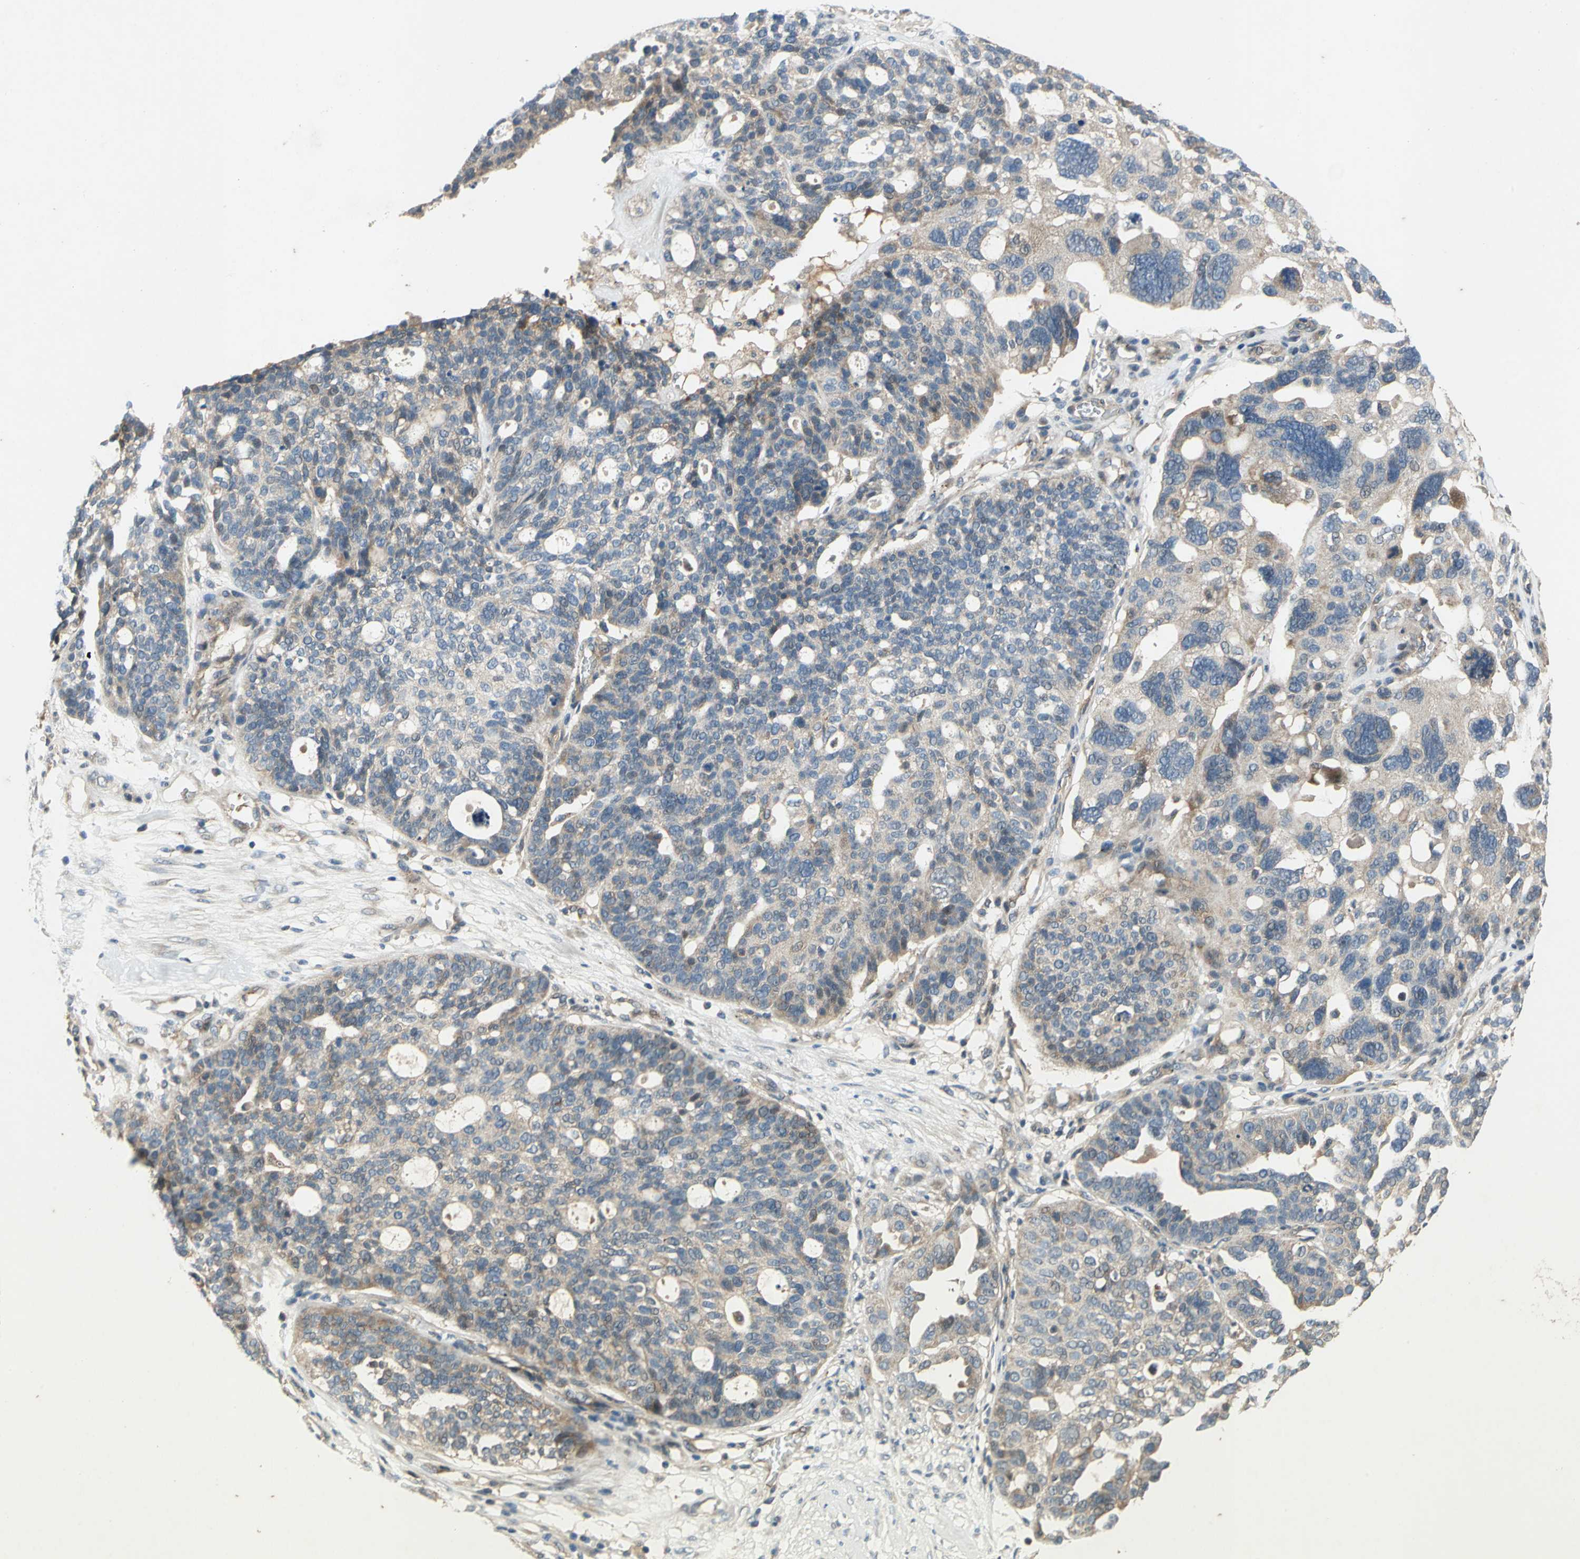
{"staining": {"intensity": "moderate", "quantity": "25%-75%", "location": "cytoplasmic/membranous"}, "tissue": "ovarian cancer", "cell_type": "Tumor cells", "image_type": "cancer", "snomed": [{"axis": "morphology", "description": "Cystadenocarcinoma, serous, NOS"}, {"axis": "topography", "description": "Ovary"}], "caption": "This is a histology image of immunohistochemistry (IHC) staining of ovarian cancer, which shows moderate expression in the cytoplasmic/membranous of tumor cells.", "gene": "EMCN", "patient": {"sex": "female", "age": 59}}